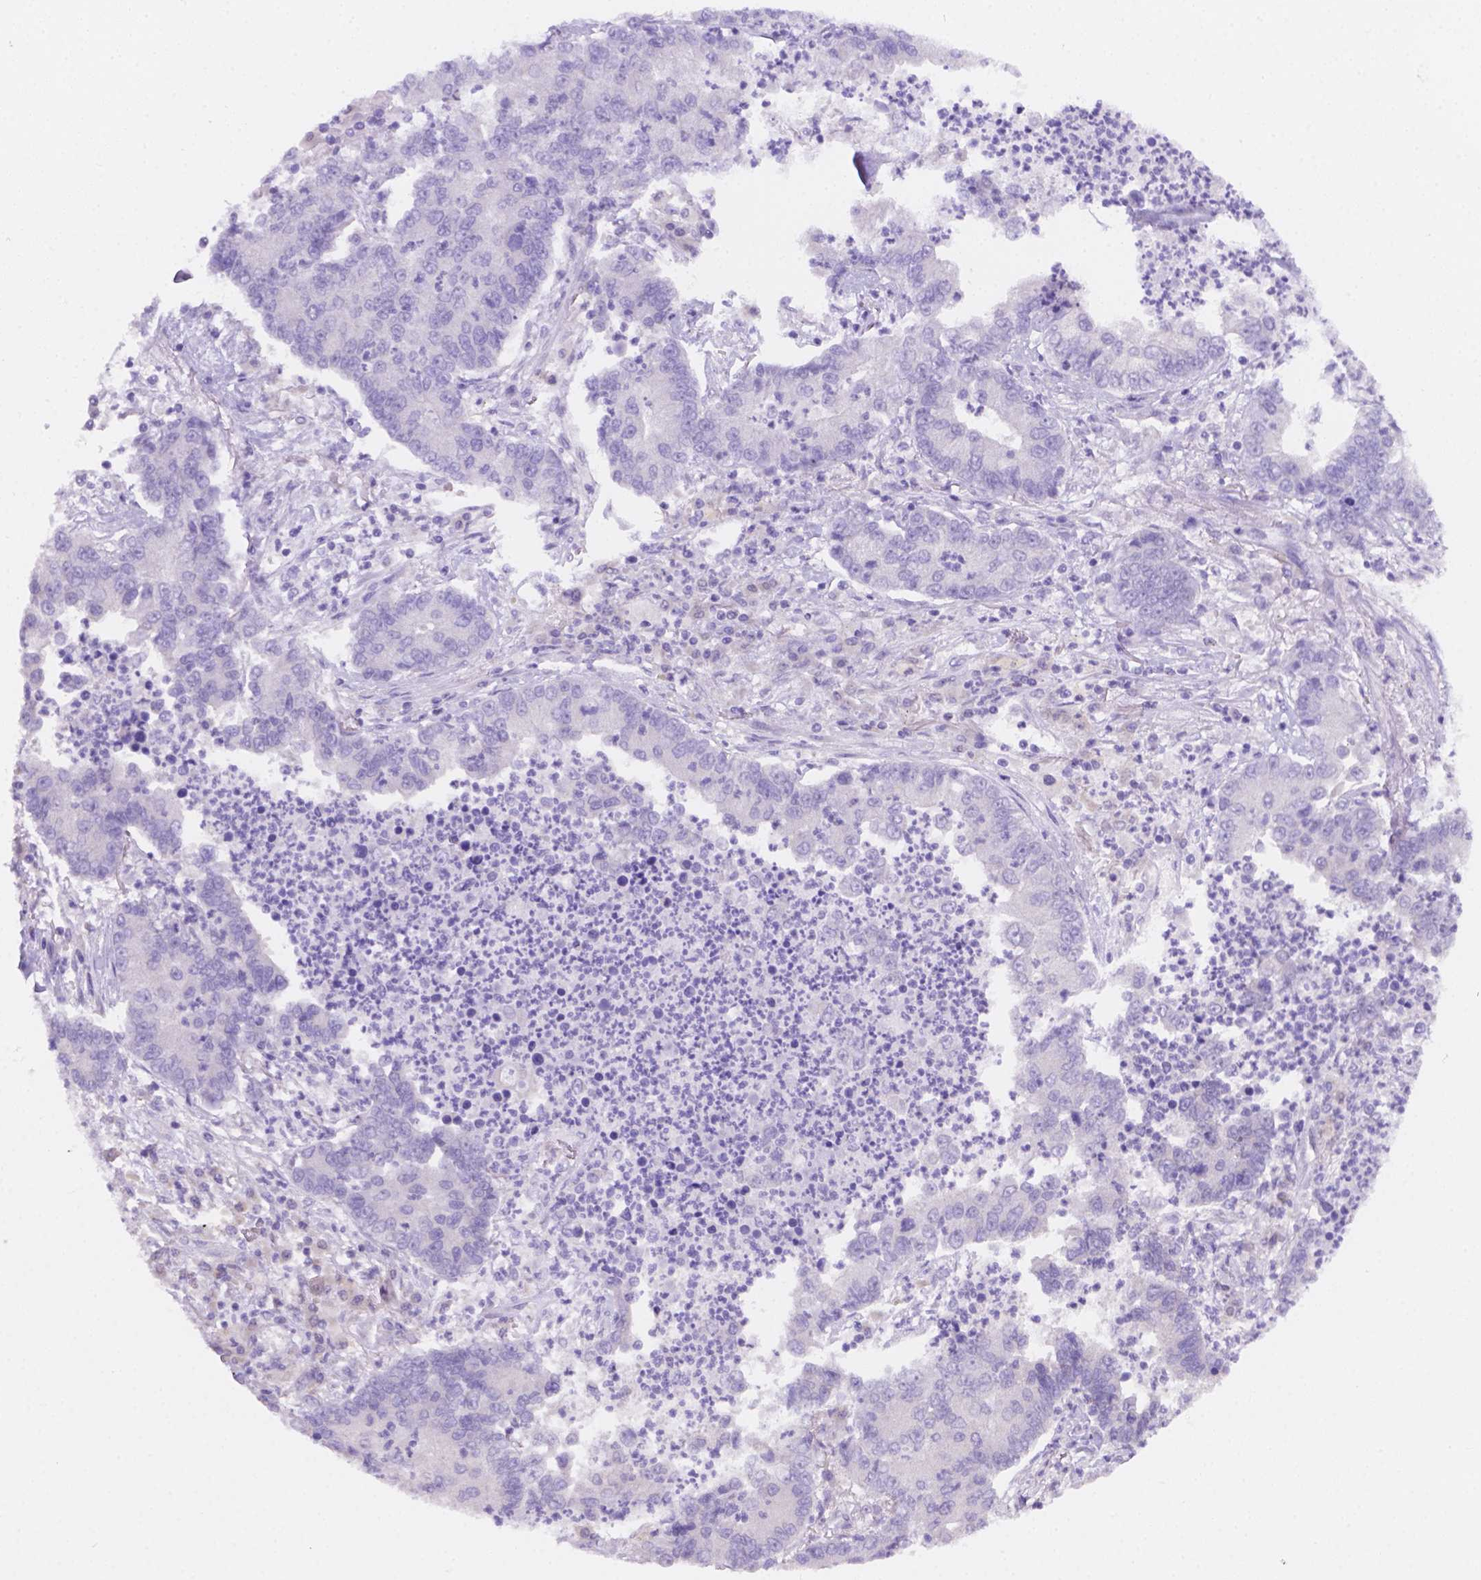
{"staining": {"intensity": "negative", "quantity": "none", "location": "none"}, "tissue": "lung cancer", "cell_type": "Tumor cells", "image_type": "cancer", "snomed": [{"axis": "morphology", "description": "Adenocarcinoma, NOS"}, {"axis": "topography", "description": "Lung"}], "caption": "Human lung cancer (adenocarcinoma) stained for a protein using IHC demonstrates no expression in tumor cells.", "gene": "CD96", "patient": {"sex": "female", "age": 57}}